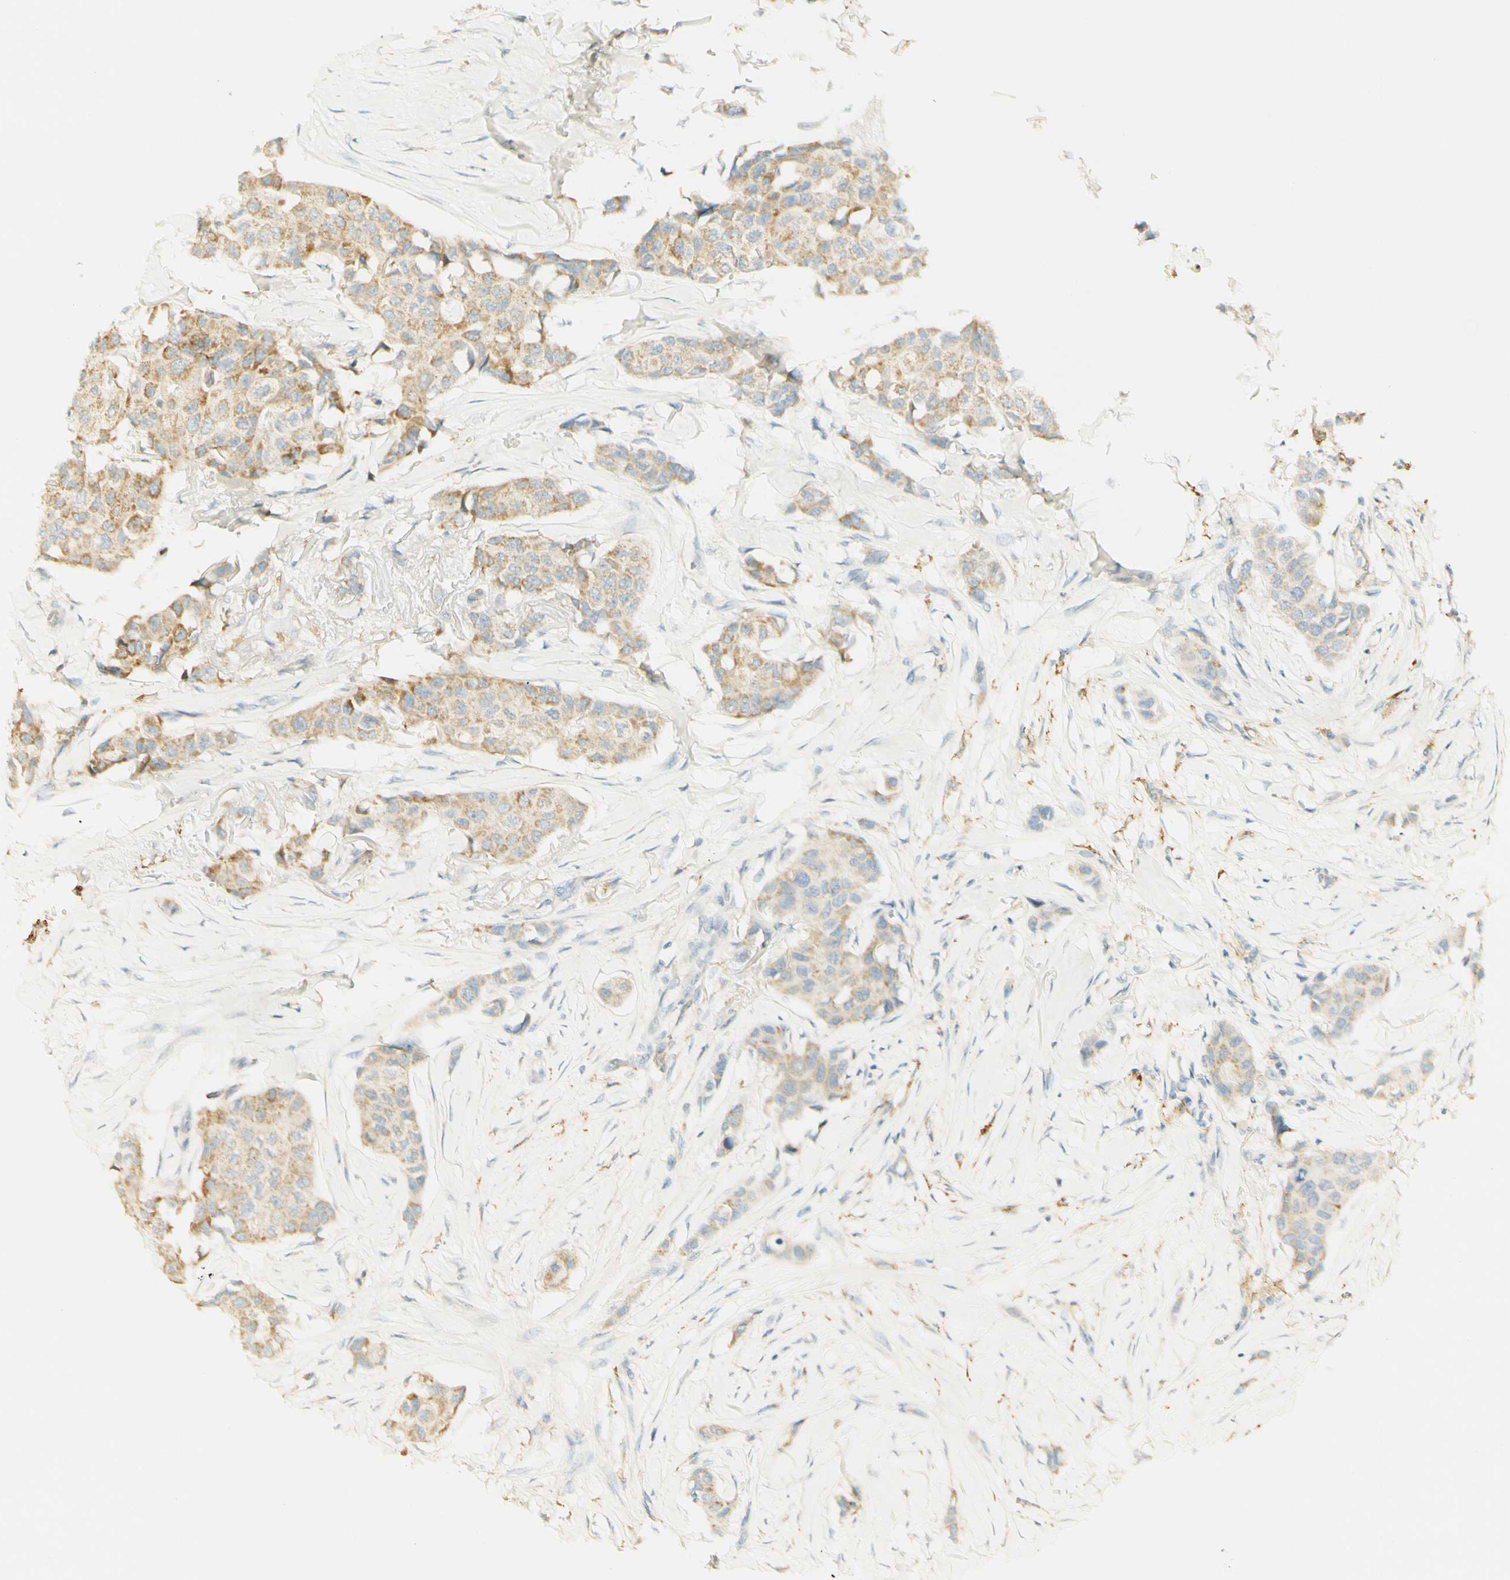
{"staining": {"intensity": "moderate", "quantity": "25%-75%", "location": "cytoplasmic/membranous"}, "tissue": "breast cancer", "cell_type": "Tumor cells", "image_type": "cancer", "snomed": [{"axis": "morphology", "description": "Duct carcinoma"}, {"axis": "topography", "description": "Breast"}], "caption": "Breast cancer (invasive ductal carcinoma) stained for a protein reveals moderate cytoplasmic/membranous positivity in tumor cells.", "gene": "FCGRT", "patient": {"sex": "female", "age": 80}}